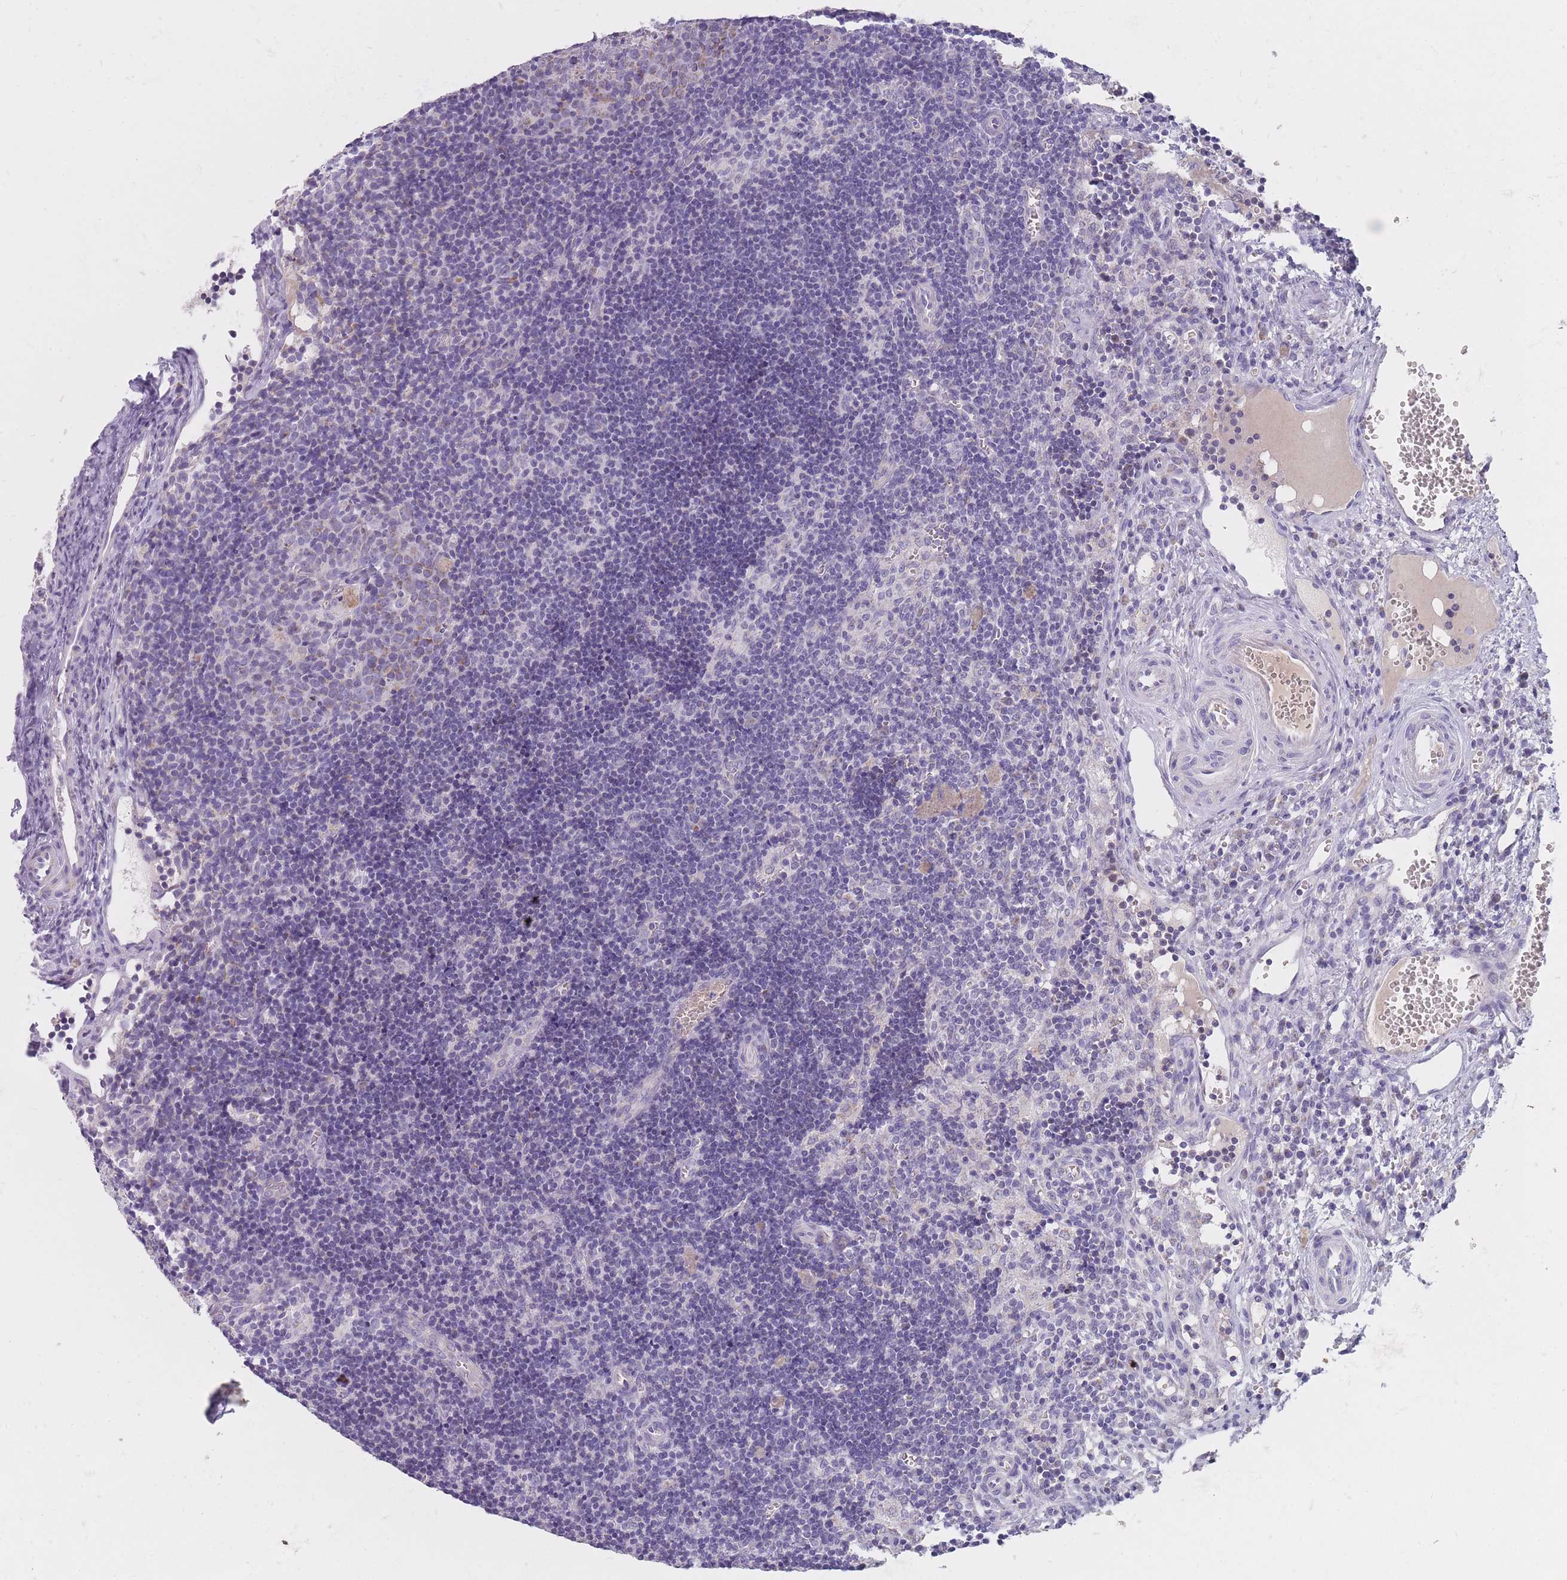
{"staining": {"intensity": "moderate", "quantity": "25%-75%", "location": "cytoplasmic/membranous"}, "tissue": "lymph node", "cell_type": "Germinal center cells", "image_type": "normal", "snomed": [{"axis": "morphology", "description": "Normal tissue, NOS"}, {"axis": "topography", "description": "Lymph node"}], "caption": "Immunohistochemistry (DAB (3,3'-diaminobenzidine)) staining of normal human lymph node shows moderate cytoplasmic/membranous protein expression in about 25%-75% of germinal center cells.", "gene": "MRPS14", "patient": {"sex": "female", "age": 37}}